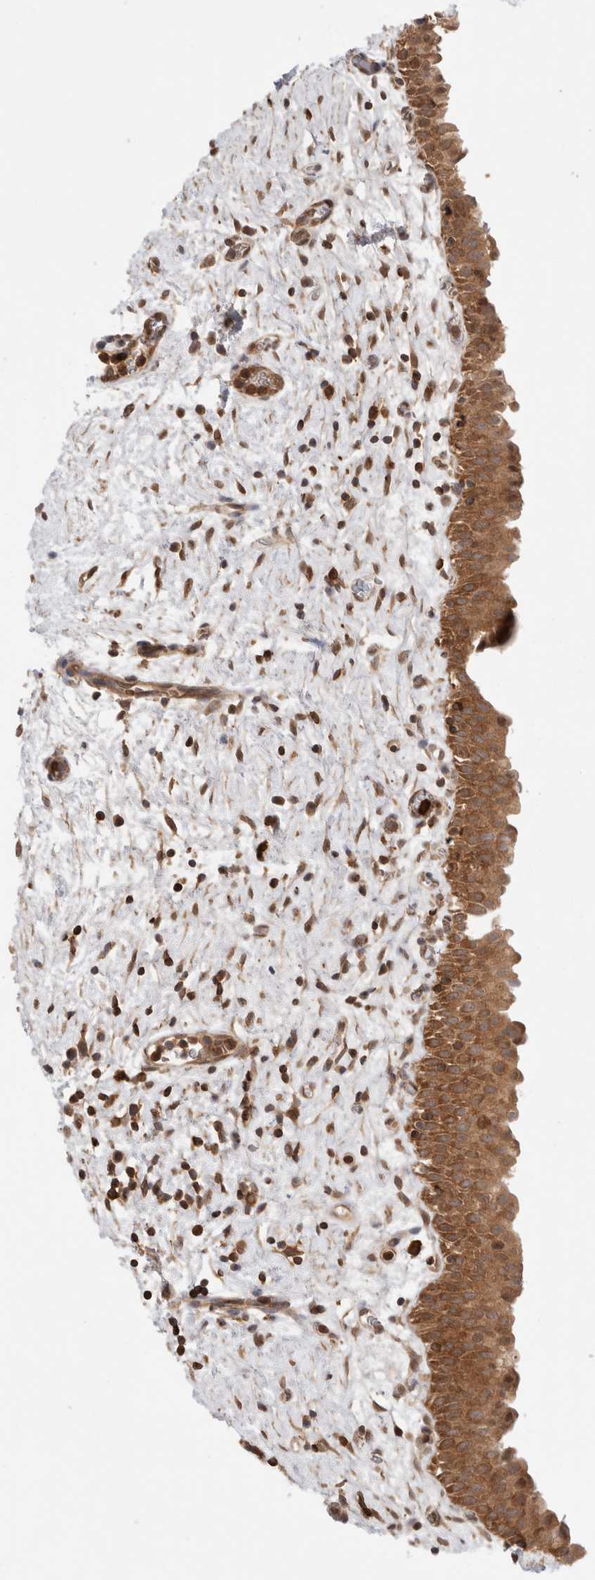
{"staining": {"intensity": "strong", "quantity": ">75%", "location": "cytoplasmic/membranous"}, "tissue": "urinary bladder", "cell_type": "Urothelial cells", "image_type": "normal", "snomed": [{"axis": "morphology", "description": "Normal tissue, NOS"}, {"axis": "topography", "description": "Urinary bladder"}], "caption": "An IHC micrograph of normal tissue is shown. Protein staining in brown highlights strong cytoplasmic/membranous positivity in urinary bladder within urothelial cells.", "gene": "NFKB1", "patient": {"sex": "male", "age": 82}}